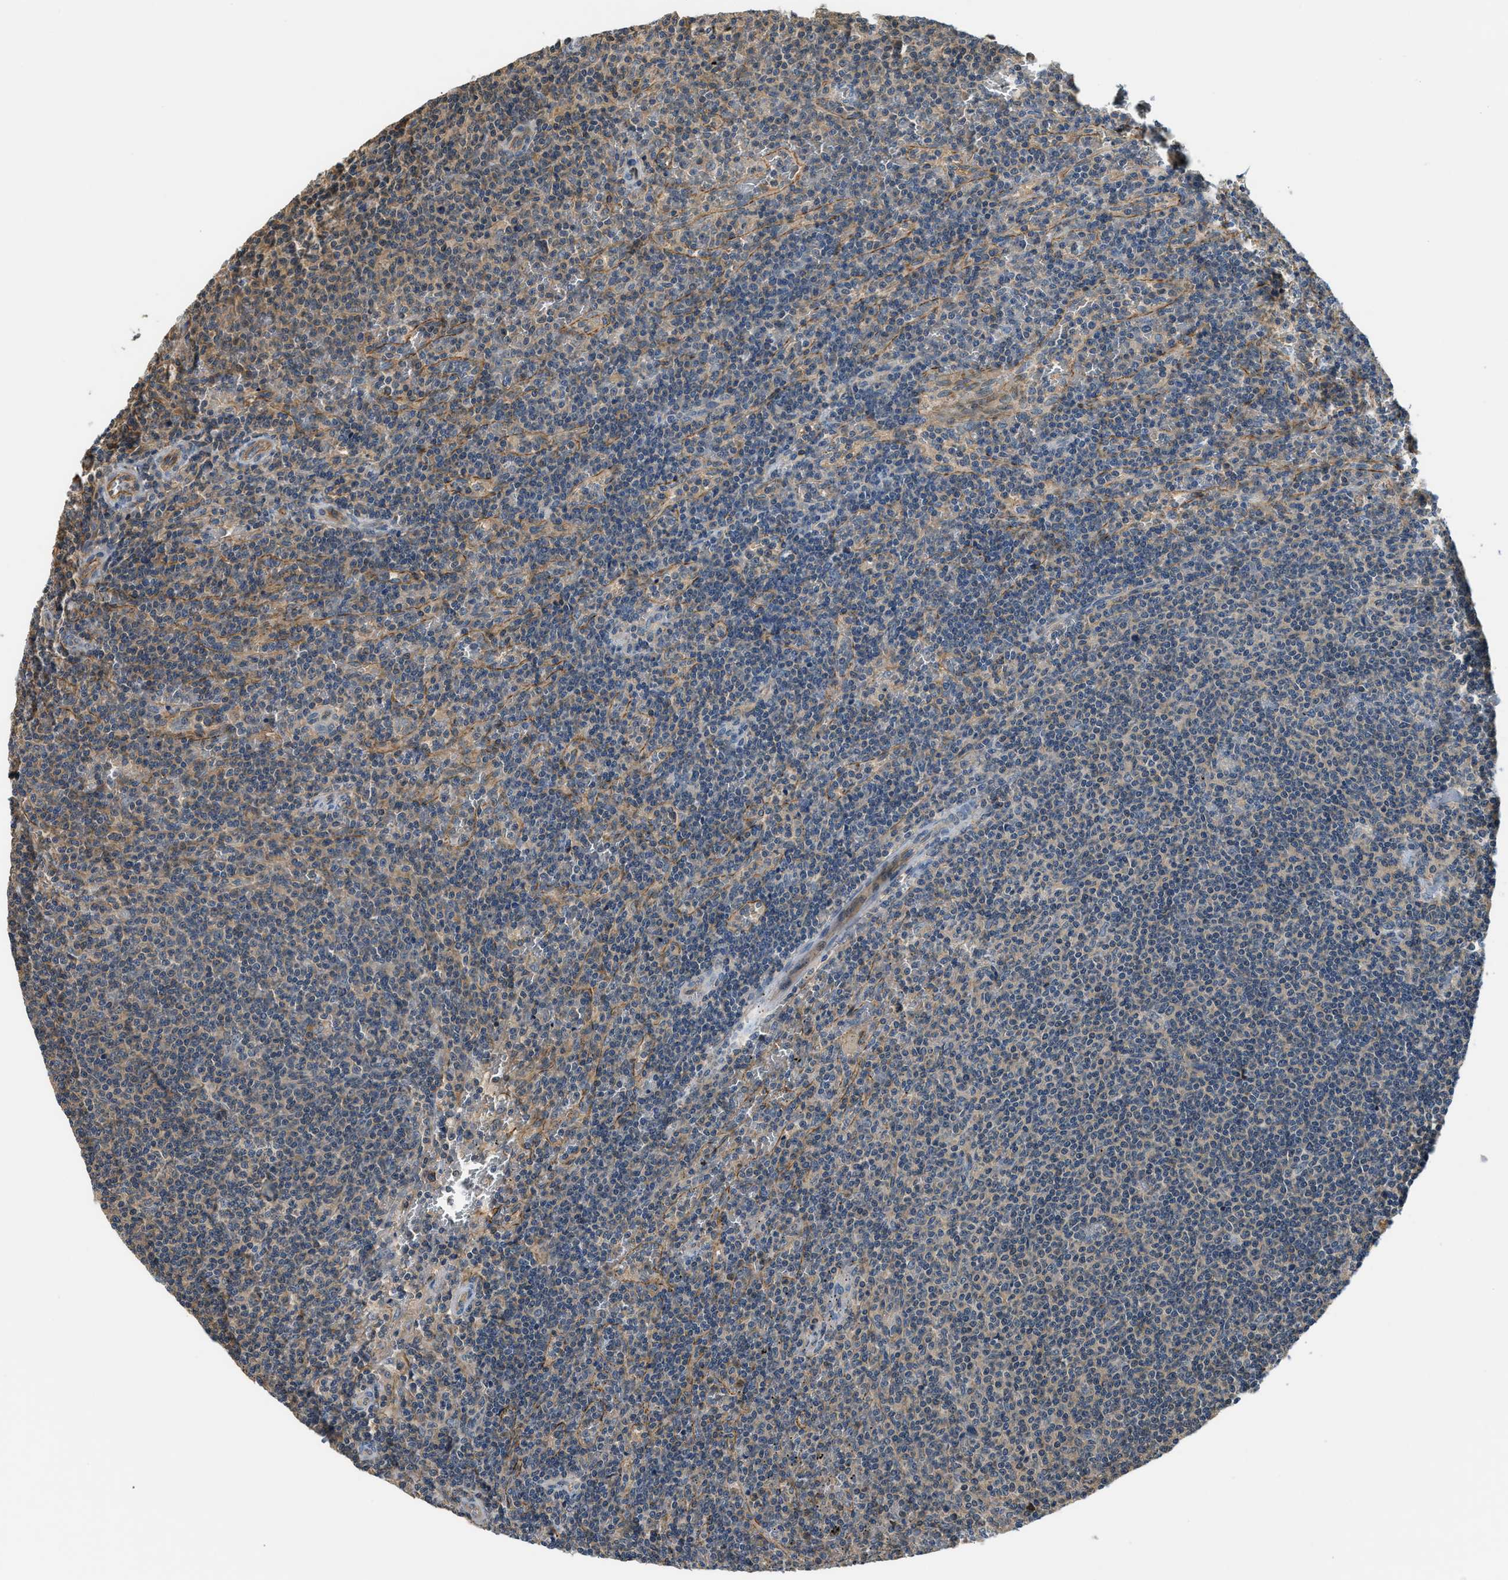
{"staining": {"intensity": "weak", "quantity": "<25%", "location": "cytoplasmic/membranous"}, "tissue": "lymphoma", "cell_type": "Tumor cells", "image_type": "cancer", "snomed": [{"axis": "morphology", "description": "Malignant lymphoma, non-Hodgkin's type, Low grade"}, {"axis": "topography", "description": "Spleen"}], "caption": "This histopathology image is of low-grade malignant lymphoma, non-Hodgkin's type stained with immunohistochemistry (IHC) to label a protein in brown with the nuclei are counter-stained blue. There is no staining in tumor cells.", "gene": "CBLB", "patient": {"sex": "female", "age": 50}}